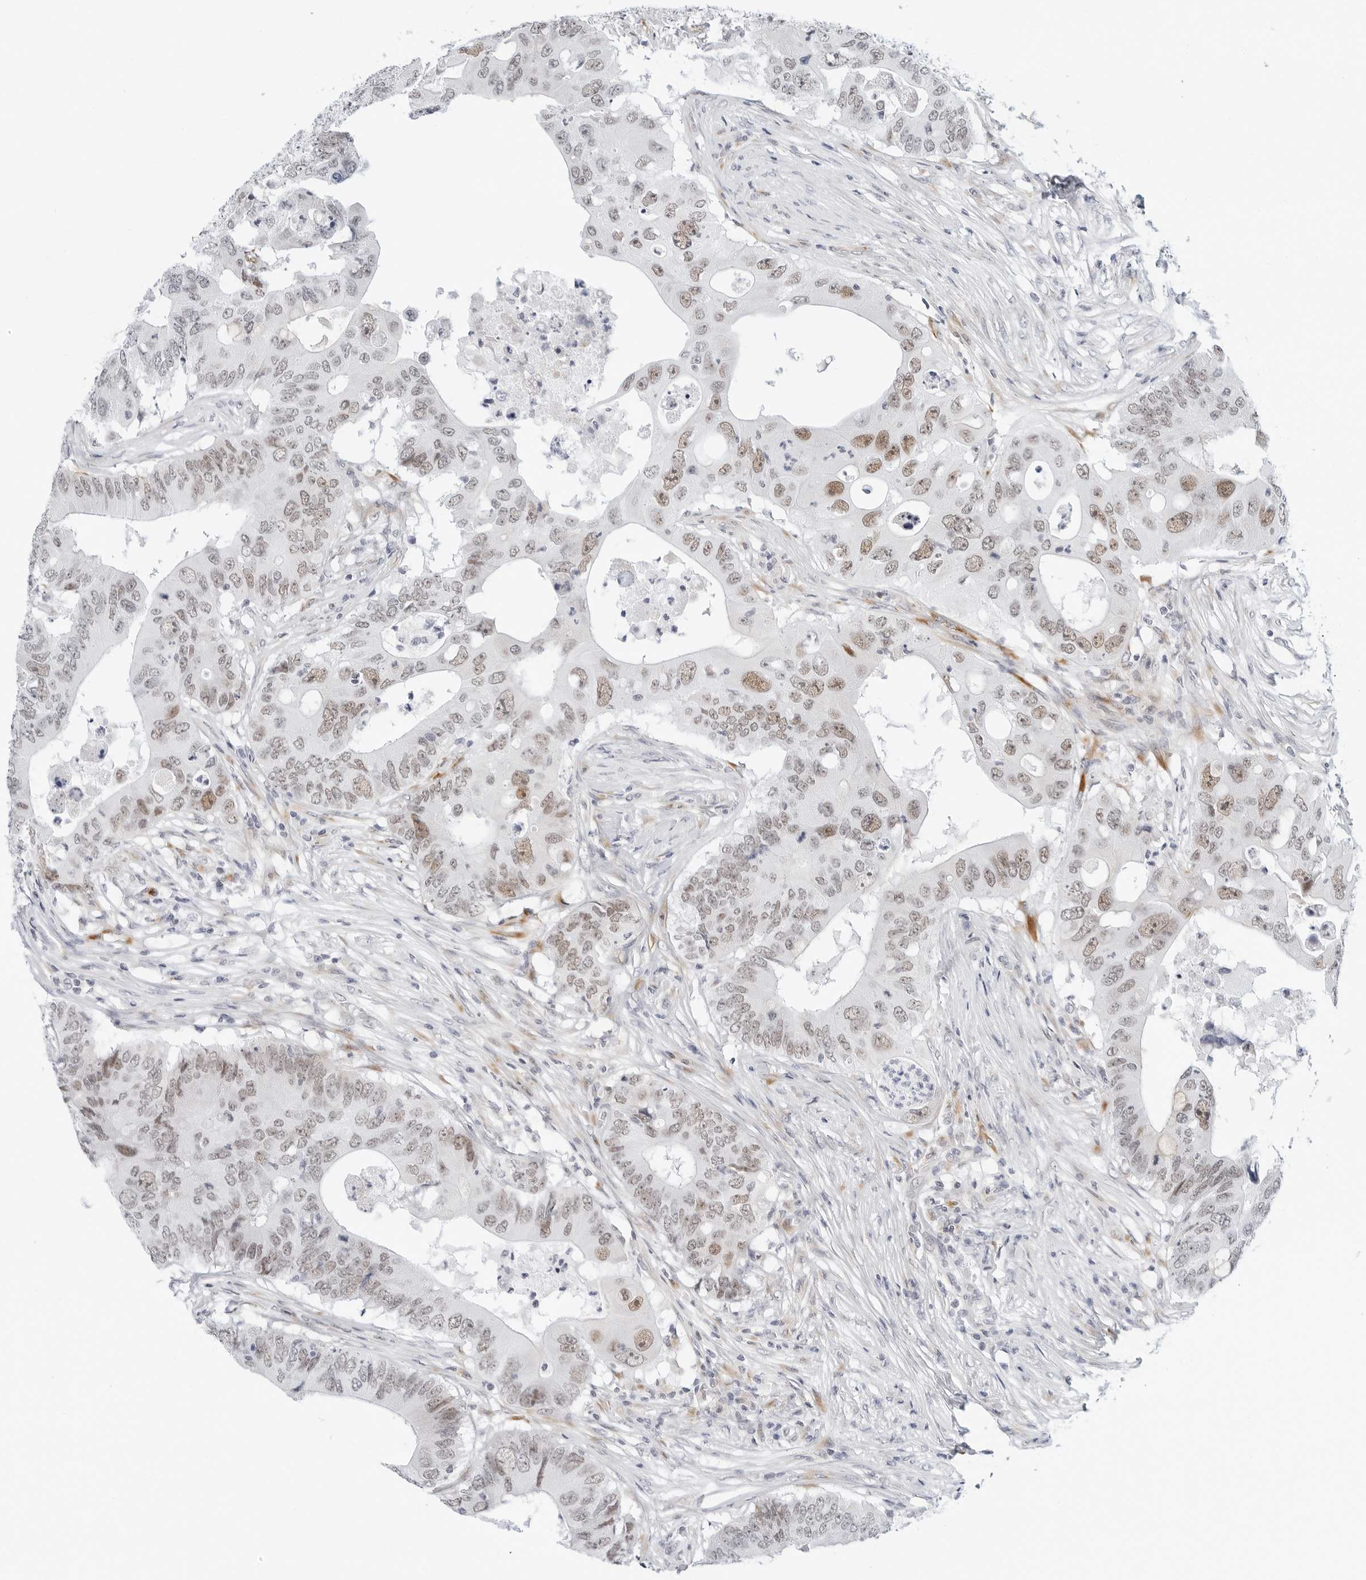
{"staining": {"intensity": "moderate", "quantity": "<25%", "location": "nuclear"}, "tissue": "colorectal cancer", "cell_type": "Tumor cells", "image_type": "cancer", "snomed": [{"axis": "morphology", "description": "Adenocarcinoma, NOS"}, {"axis": "topography", "description": "Colon"}], "caption": "There is low levels of moderate nuclear positivity in tumor cells of adenocarcinoma (colorectal), as demonstrated by immunohistochemical staining (brown color).", "gene": "TSEN2", "patient": {"sex": "male", "age": 71}}